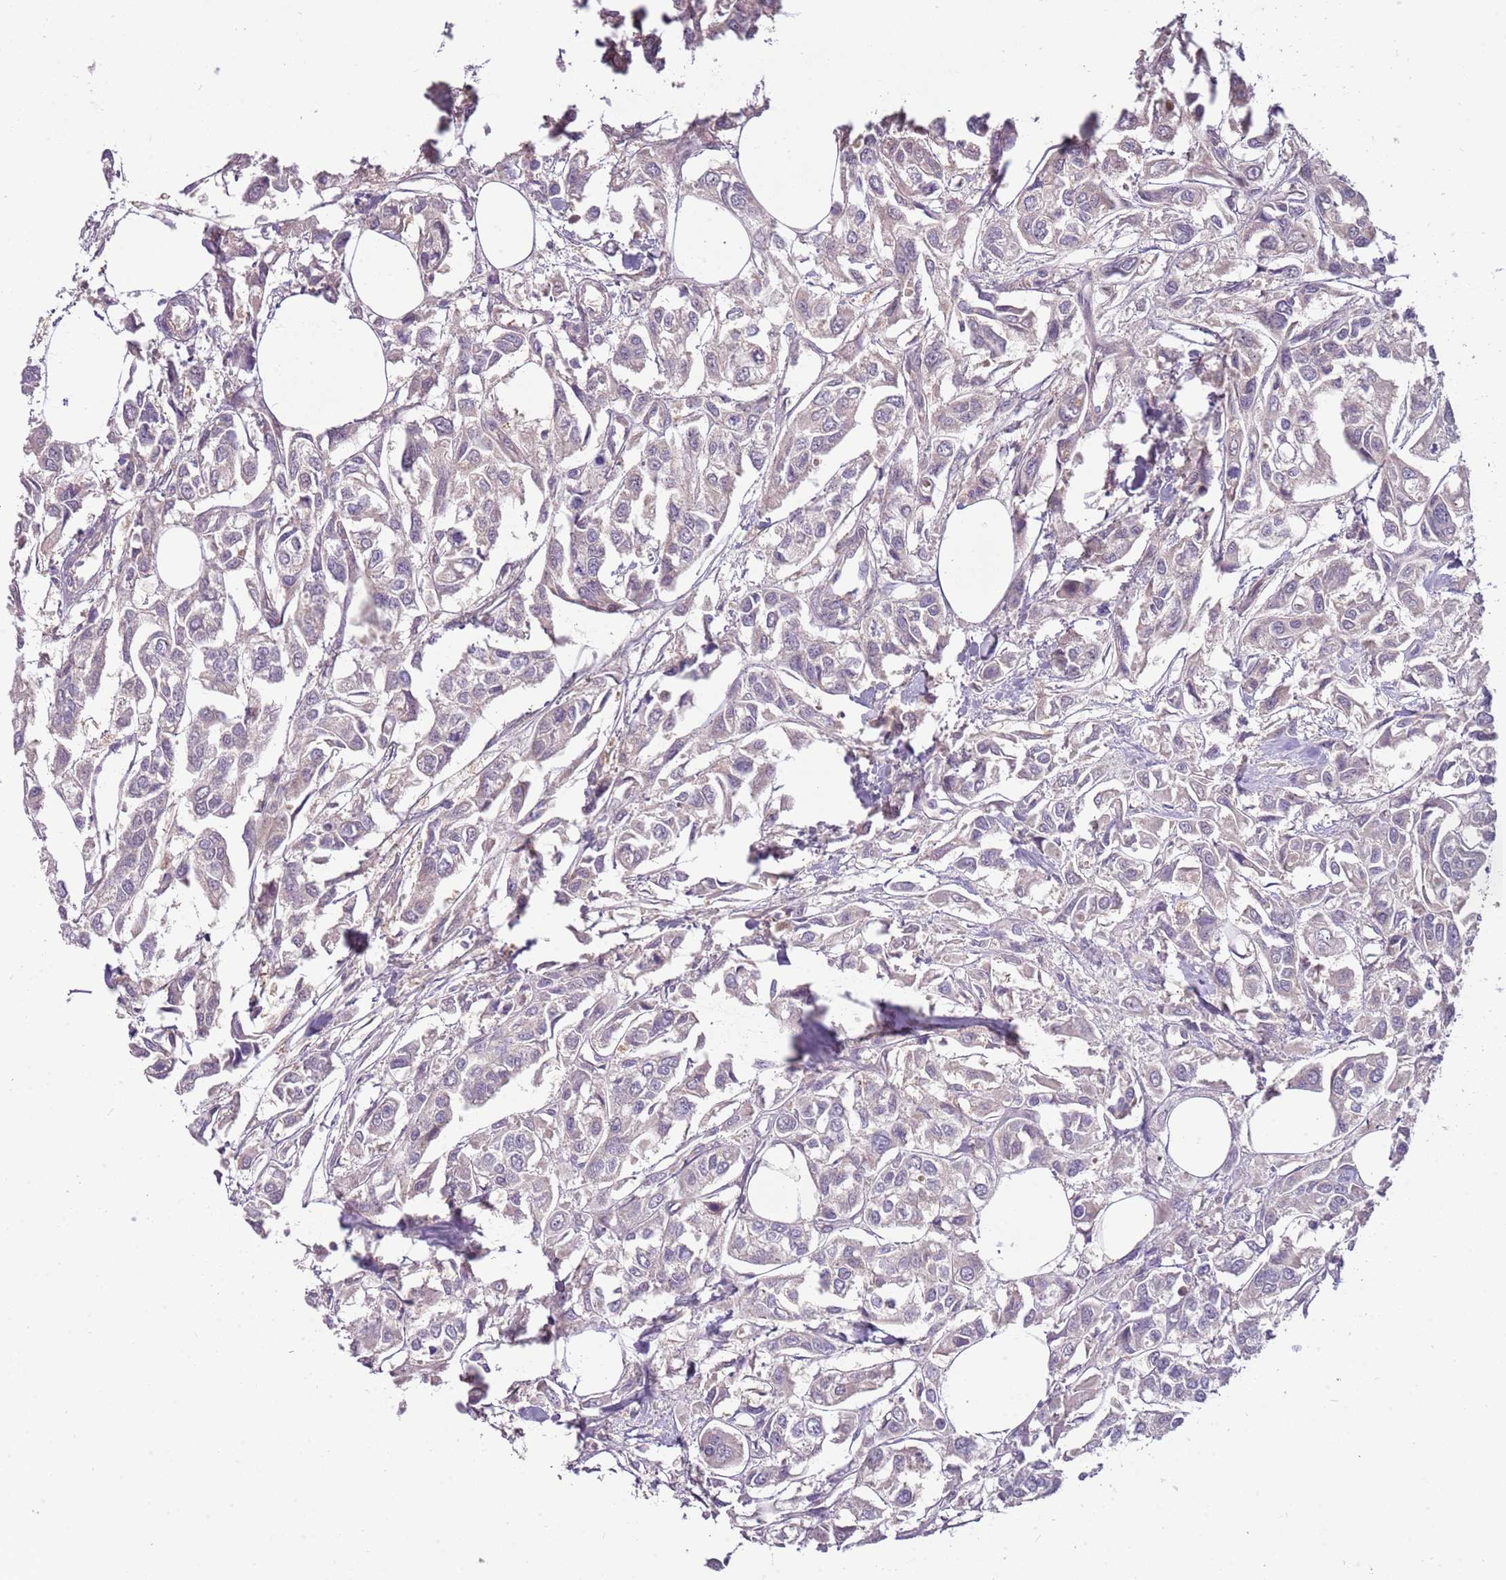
{"staining": {"intensity": "negative", "quantity": "none", "location": "none"}, "tissue": "urothelial cancer", "cell_type": "Tumor cells", "image_type": "cancer", "snomed": [{"axis": "morphology", "description": "Urothelial carcinoma, High grade"}, {"axis": "topography", "description": "Urinary bladder"}], "caption": "IHC of human urothelial cancer exhibits no positivity in tumor cells.", "gene": "ARHGAP5", "patient": {"sex": "male", "age": 67}}